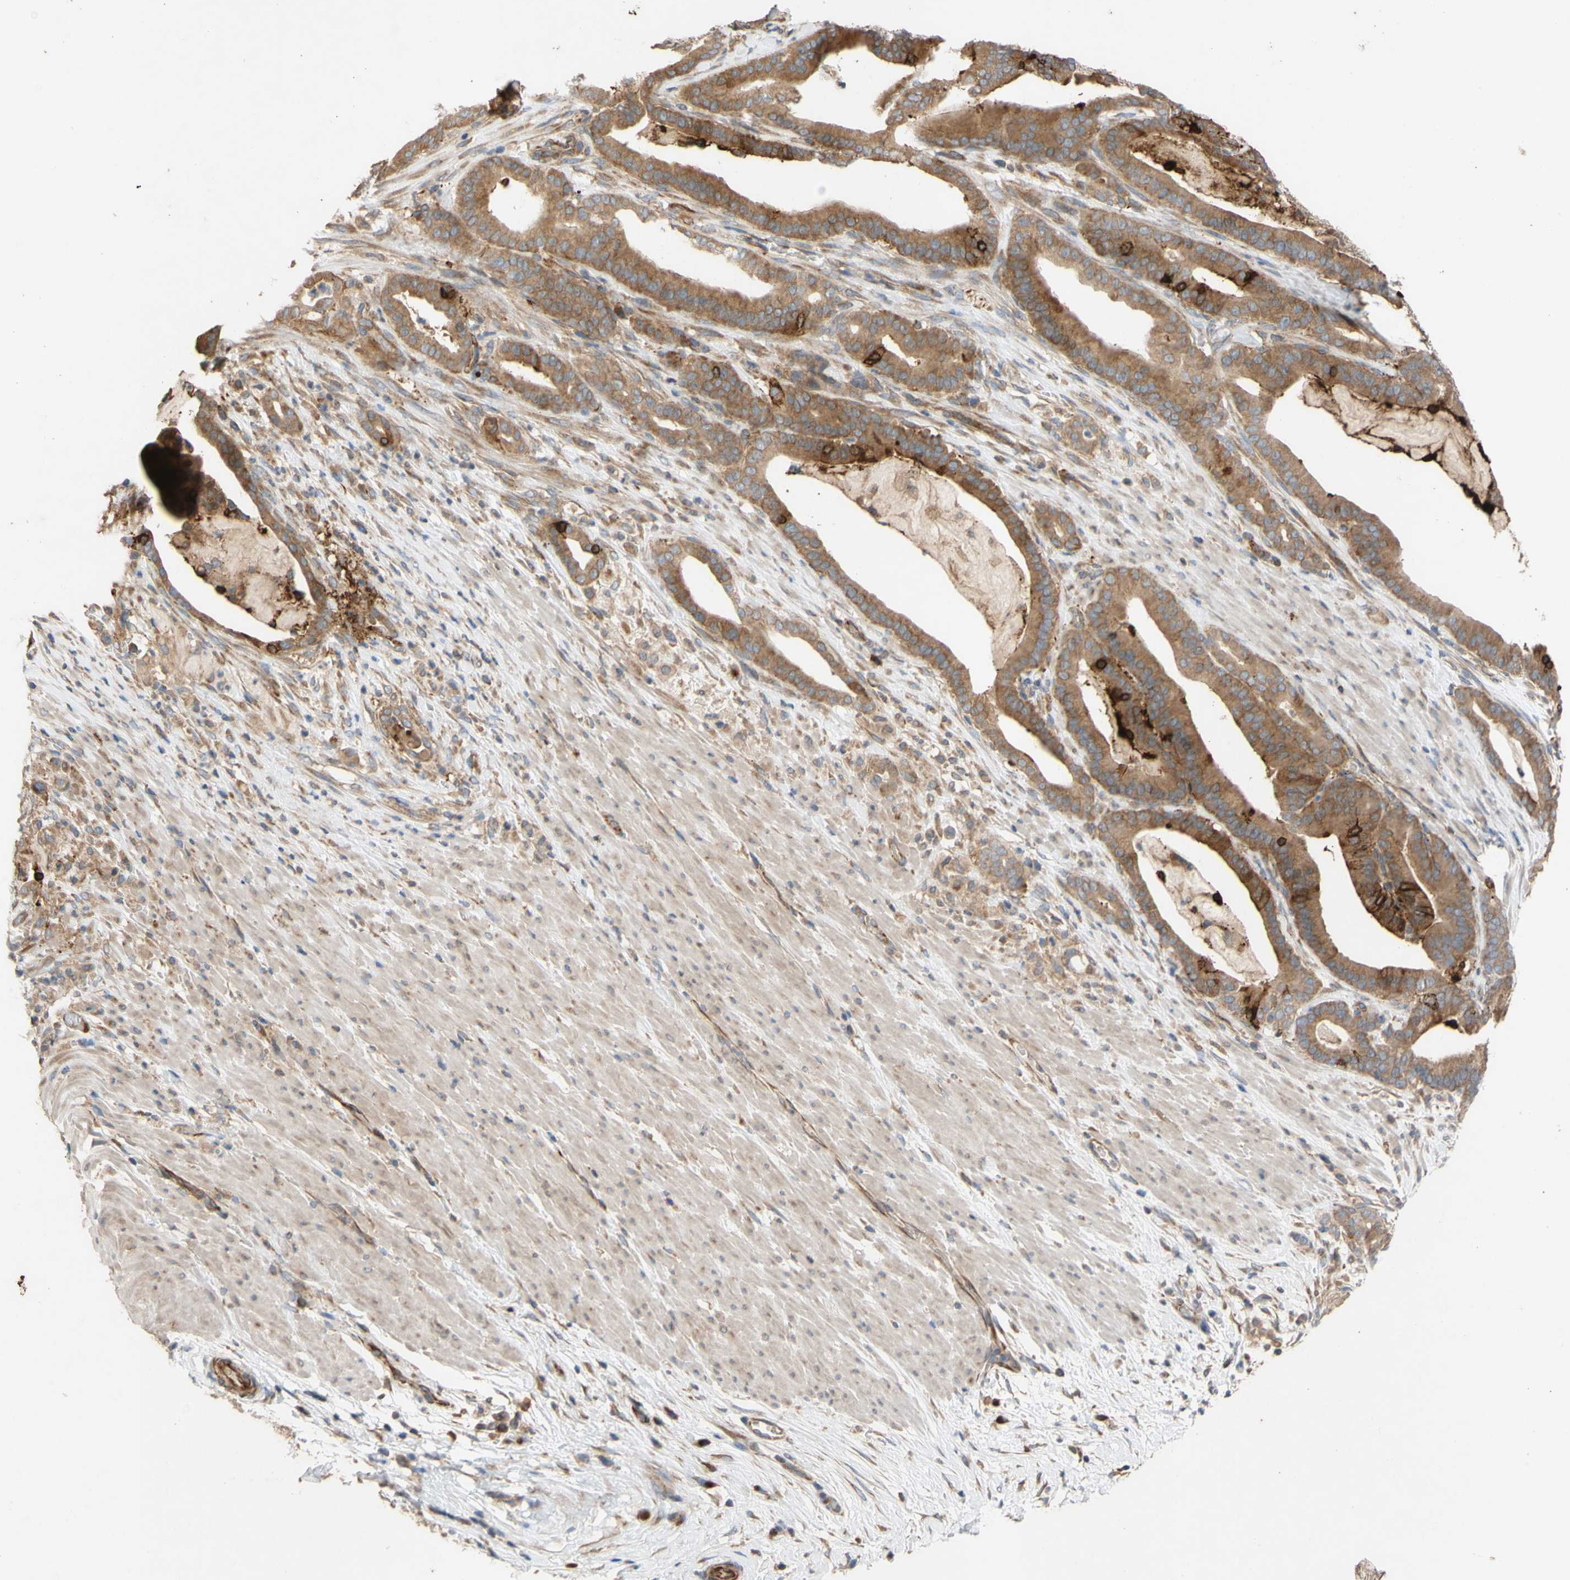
{"staining": {"intensity": "strong", "quantity": ">75%", "location": "cytoplasmic/membranous"}, "tissue": "pancreatic cancer", "cell_type": "Tumor cells", "image_type": "cancer", "snomed": [{"axis": "morphology", "description": "Adenocarcinoma, NOS"}, {"axis": "topography", "description": "Pancreas"}], "caption": "Pancreatic cancer stained for a protein (brown) reveals strong cytoplasmic/membranous positive expression in approximately >75% of tumor cells.", "gene": "EIF2S3", "patient": {"sex": "male", "age": 63}}